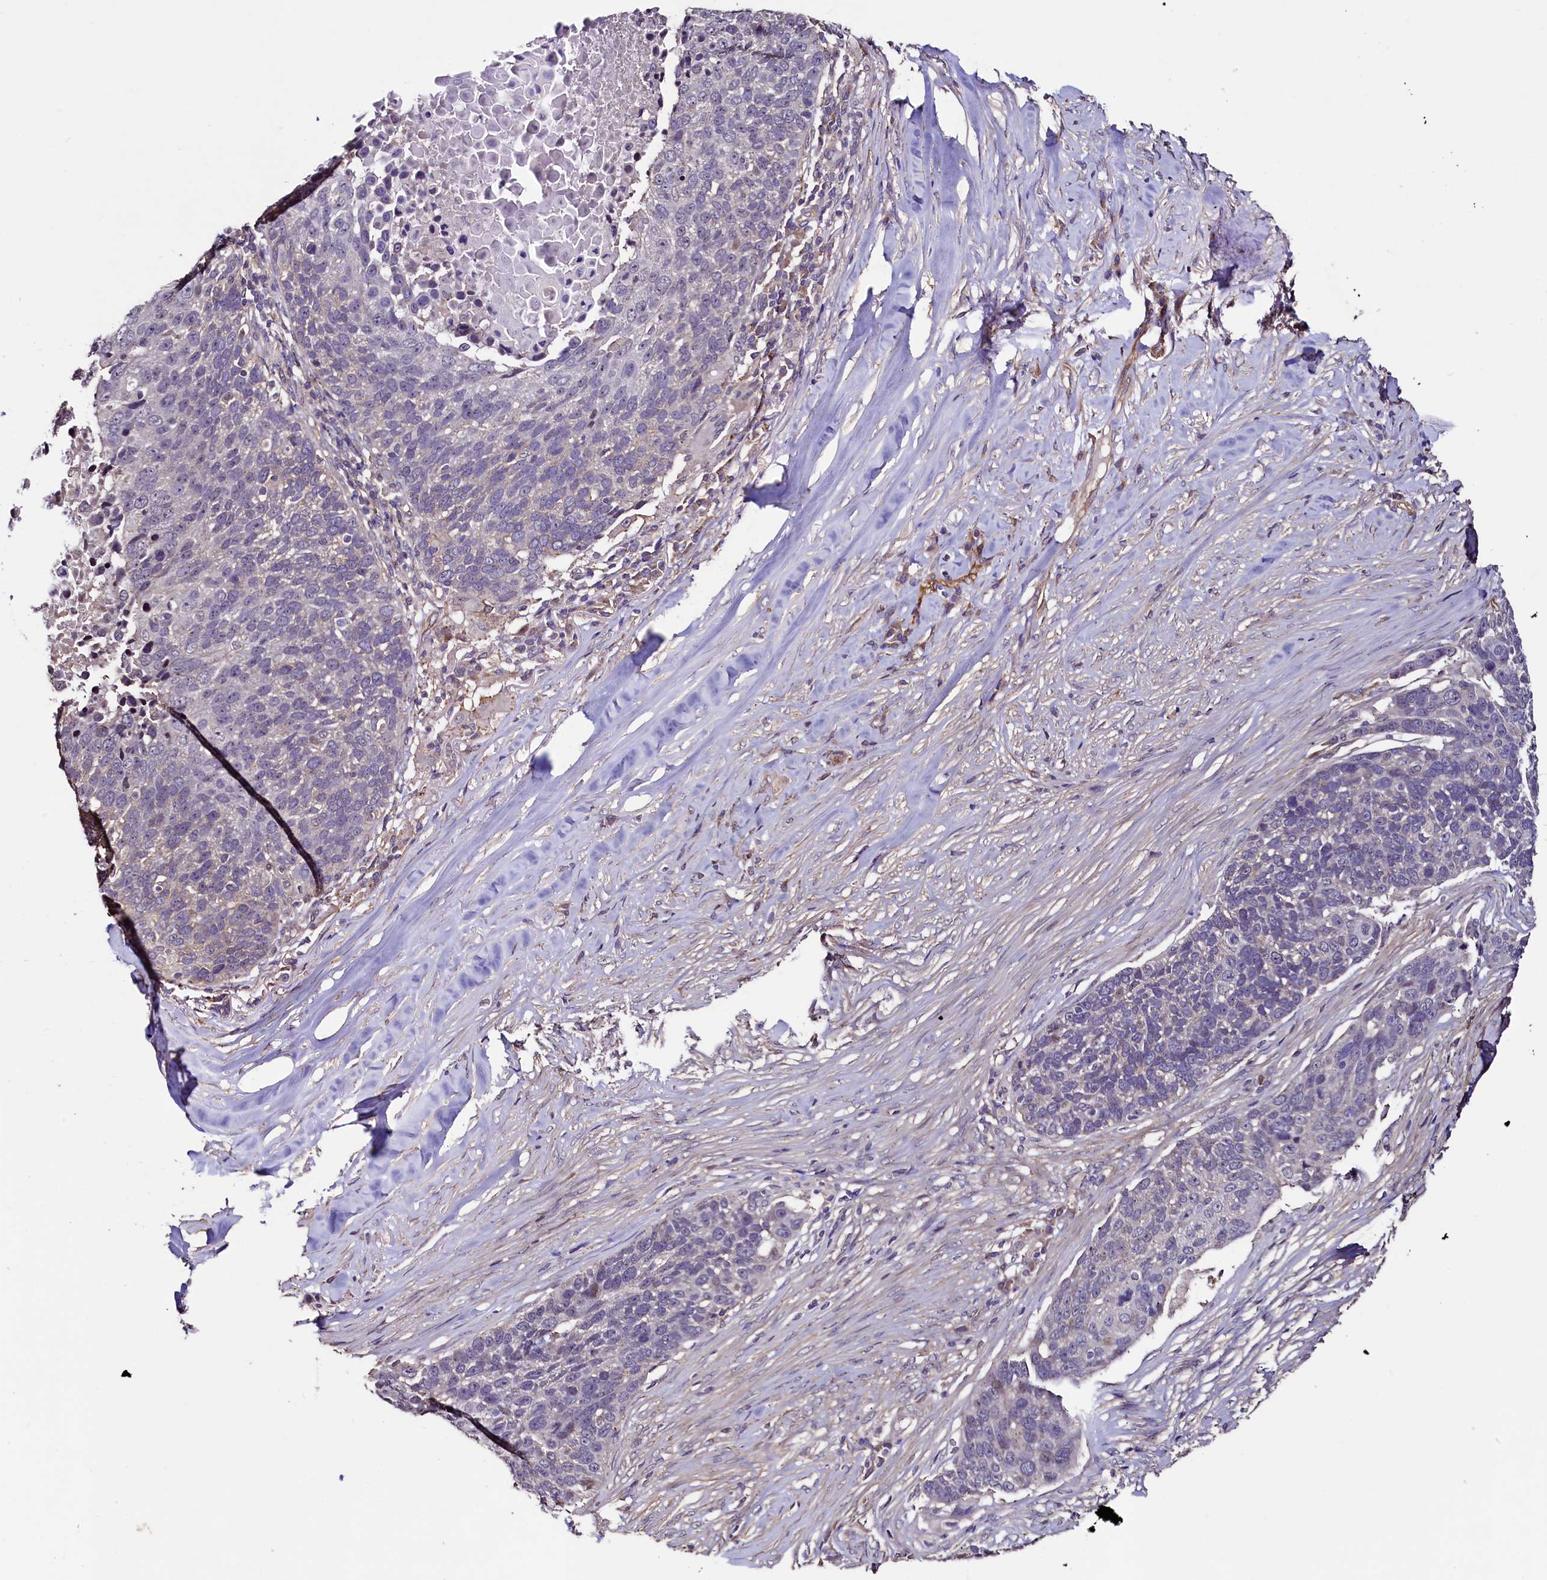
{"staining": {"intensity": "negative", "quantity": "none", "location": "none"}, "tissue": "lung cancer", "cell_type": "Tumor cells", "image_type": "cancer", "snomed": [{"axis": "morphology", "description": "Normal tissue, NOS"}, {"axis": "morphology", "description": "Squamous cell carcinoma, NOS"}, {"axis": "topography", "description": "Lymph node"}, {"axis": "topography", "description": "Lung"}], "caption": "Lung squamous cell carcinoma was stained to show a protein in brown. There is no significant staining in tumor cells.", "gene": "PALM", "patient": {"sex": "male", "age": 66}}